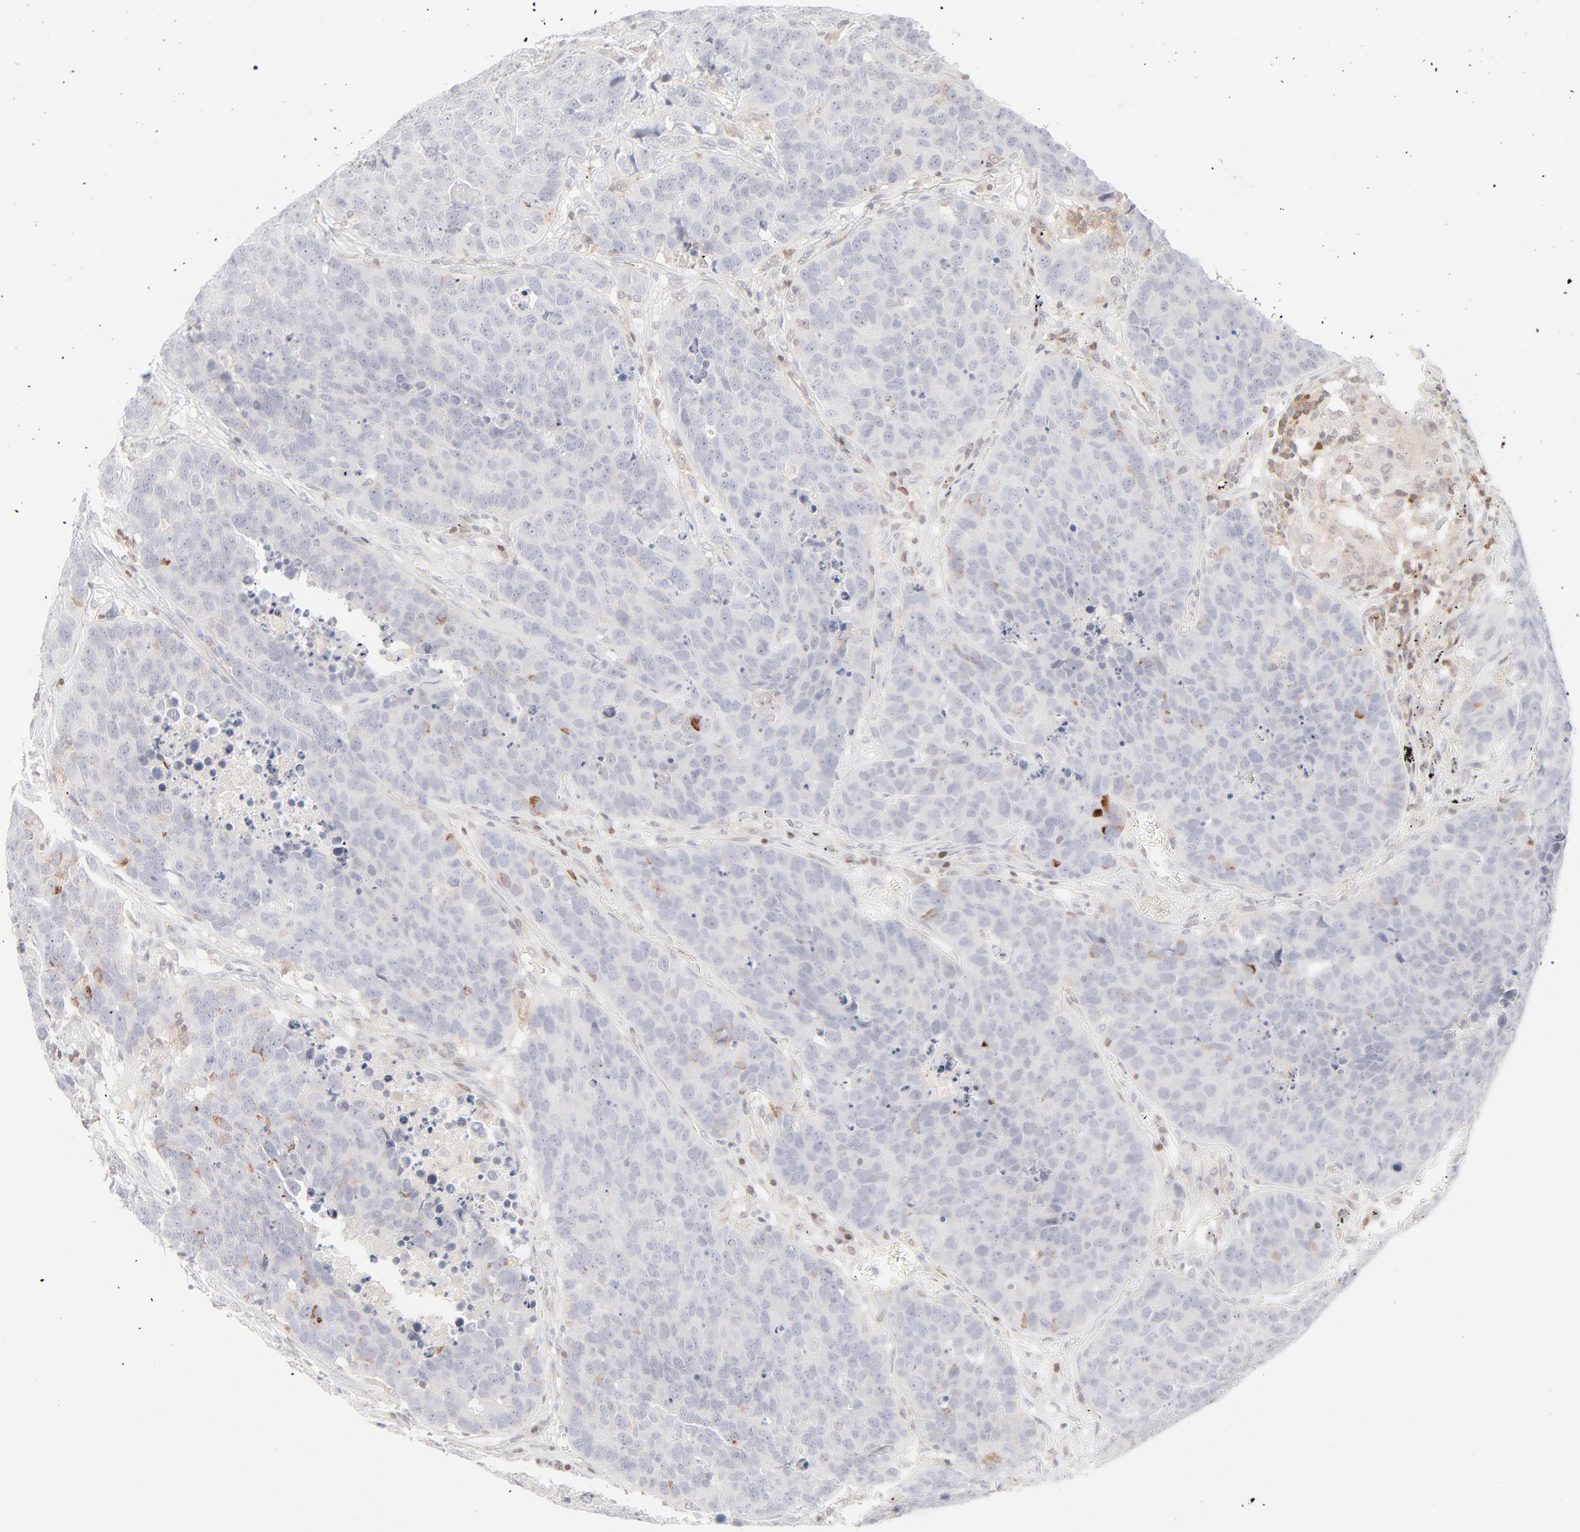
{"staining": {"intensity": "negative", "quantity": "none", "location": "none"}, "tissue": "carcinoid", "cell_type": "Tumor cells", "image_type": "cancer", "snomed": [{"axis": "morphology", "description": "Carcinoid, malignant, NOS"}, {"axis": "topography", "description": "Lung"}], "caption": "Immunohistochemistry photomicrograph of neoplastic tissue: carcinoid stained with DAB reveals no significant protein positivity in tumor cells.", "gene": "PRKCB", "patient": {"sex": "male", "age": 60}}